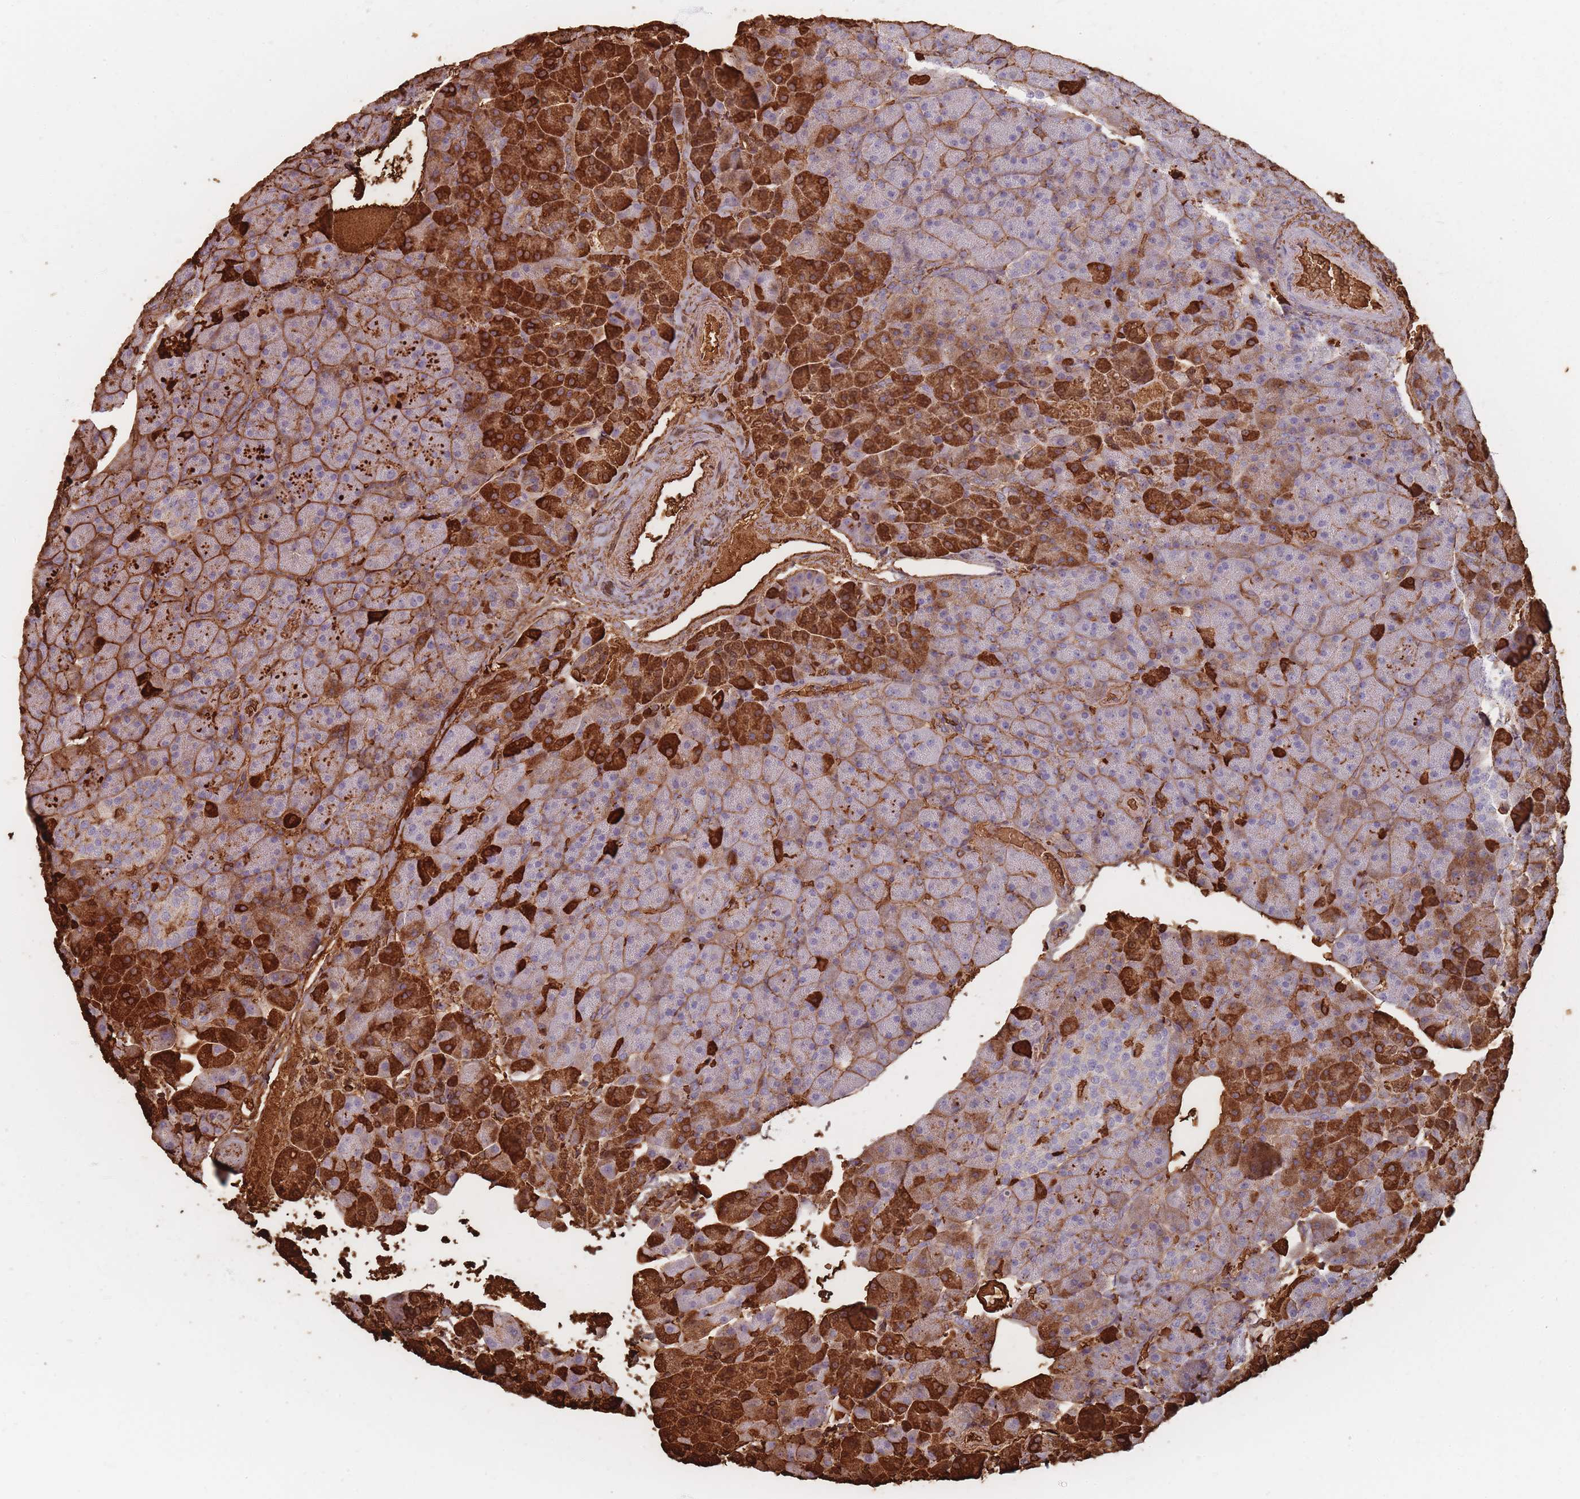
{"staining": {"intensity": "strong", "quantity": "25%-75%", "location": "cytoplasmic/membranous"}, "tissue": "pancreas", "cell_type": "Exocrine glandular cells", "image_type": "normal", "snomed": [{"axis": "morphology", "description": "Normal tissue, NOS"}, {"axis": "topography", "description": "Pancreas"}], "caption": "Pancreas stained with DAB (3,3'-diaminobenzidine) immunohistochemistry (IHC) exhibits high levels of strong cytoplasmic/membranous staining in approximately 25%-75% of exocrine glandular cells. Using DAB (brown) and hematoxylin (blue) stains, captured at high magnification using brightfield microscopy.", "gene": "SLC2A6", "patient": {"sex": "female", "age": 74}}